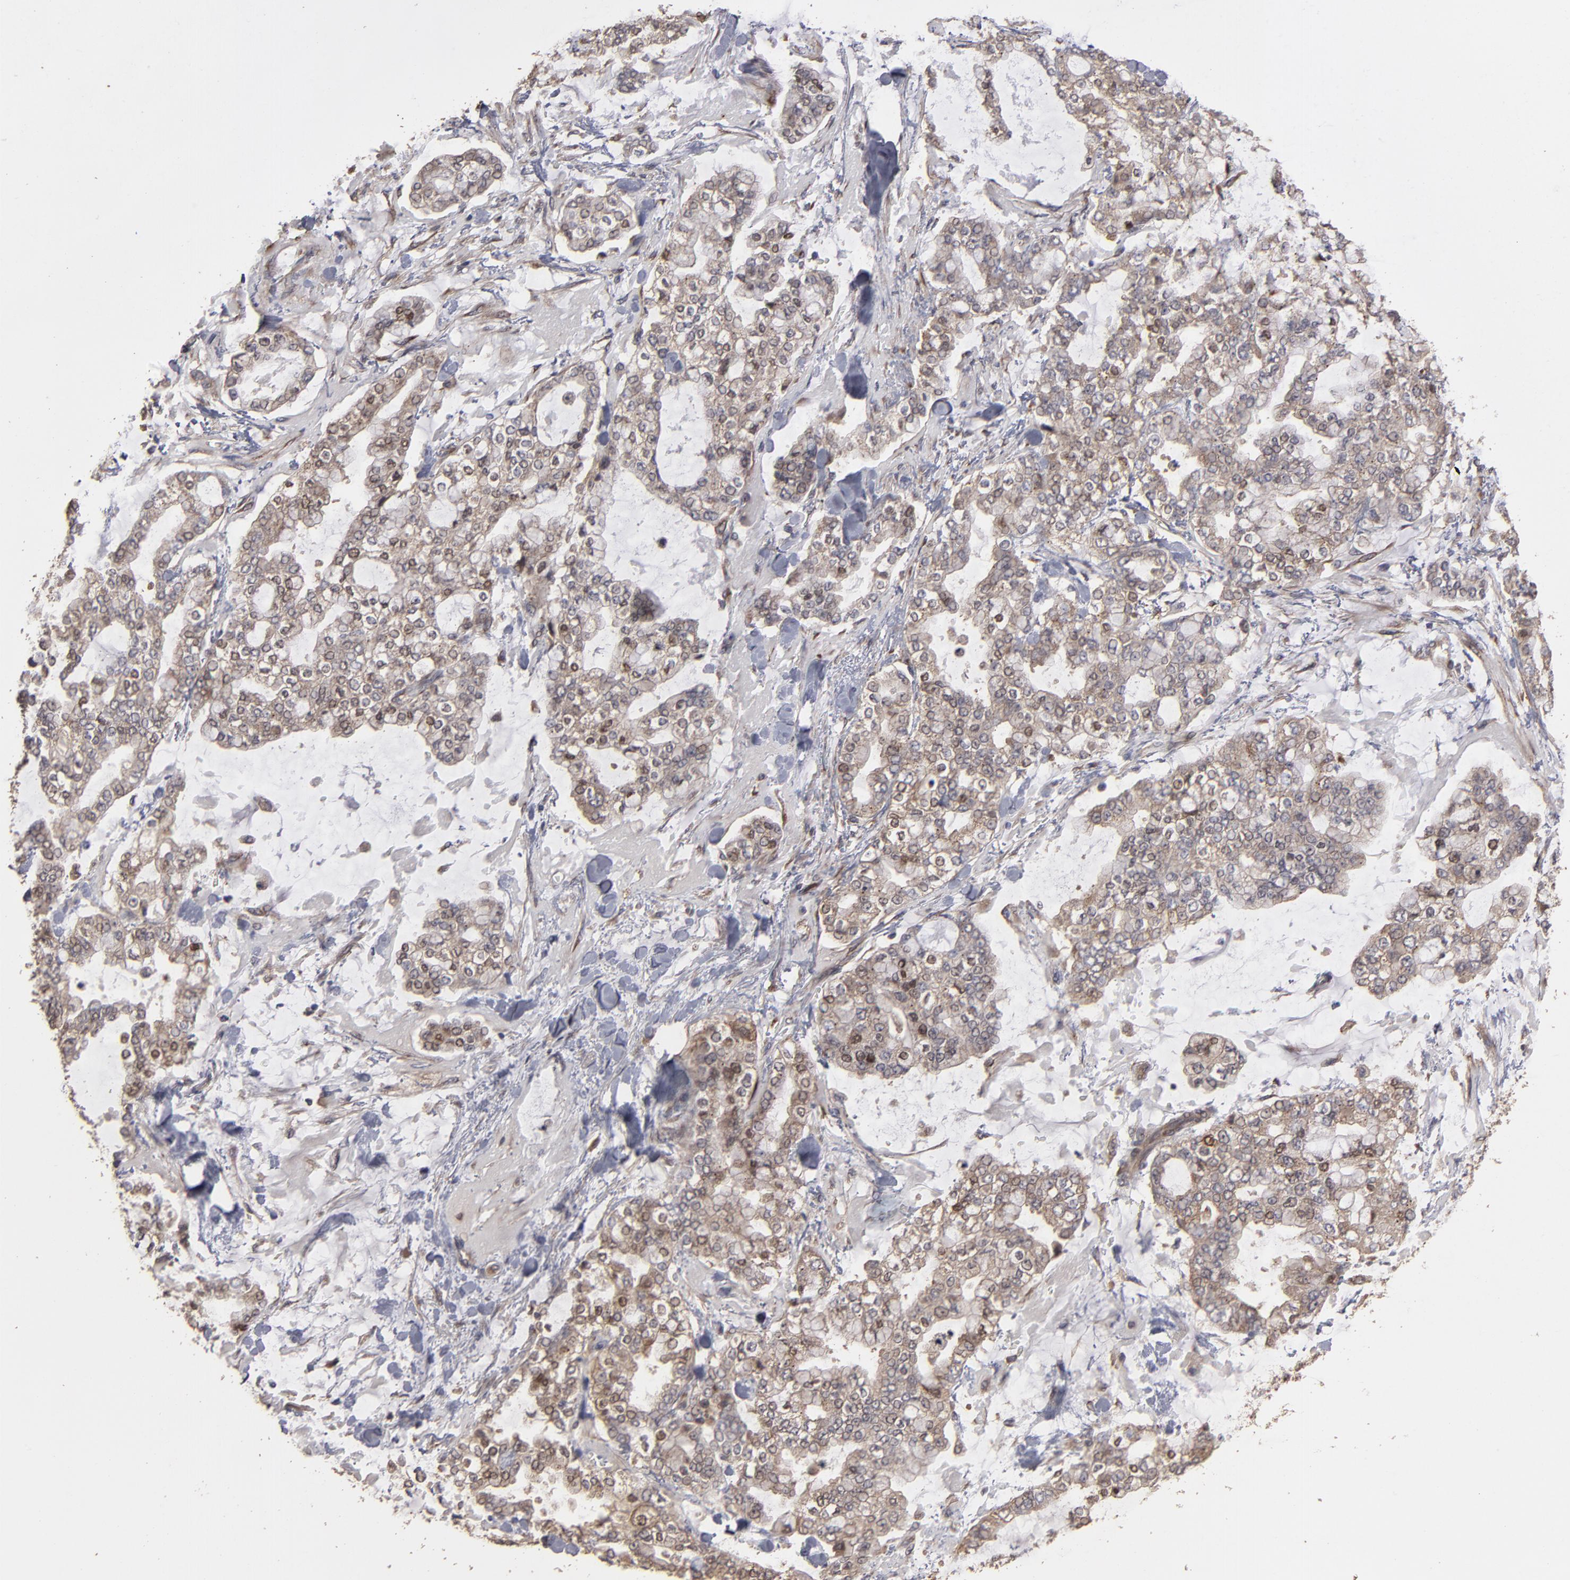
{"staining": {"intensity": "weak", "quantity": ">75%", "location": "cytoplasmic/membranous,nuclear"}, "tissue": "stomach cancer", "cell_type": "Tumor cells", "image_type": "cancer", "snomed": [{"axis": "morphology", "description": "Normal tissue, NOS"}, {"axis": "morphology", "description": "Adenocarcinoma, NOS"}, {"axis": "topography", "description": "Stomach, upper"}, {"axis": "topography", "description": "Stomach"}], "caption": "High-magnification brightfield microscopy of adenocarcinoma (stomach) stained with DAB (3,3'-diaminobenzidine) (brown) and counterstained with hematoxylin (blue). tumor cells exhibit weak cytoplasmic/membranous and nuclear expression is identified in about>75% of cells.", "gene": "MMP2", "patient": {"sex": "male", "age": 76}}